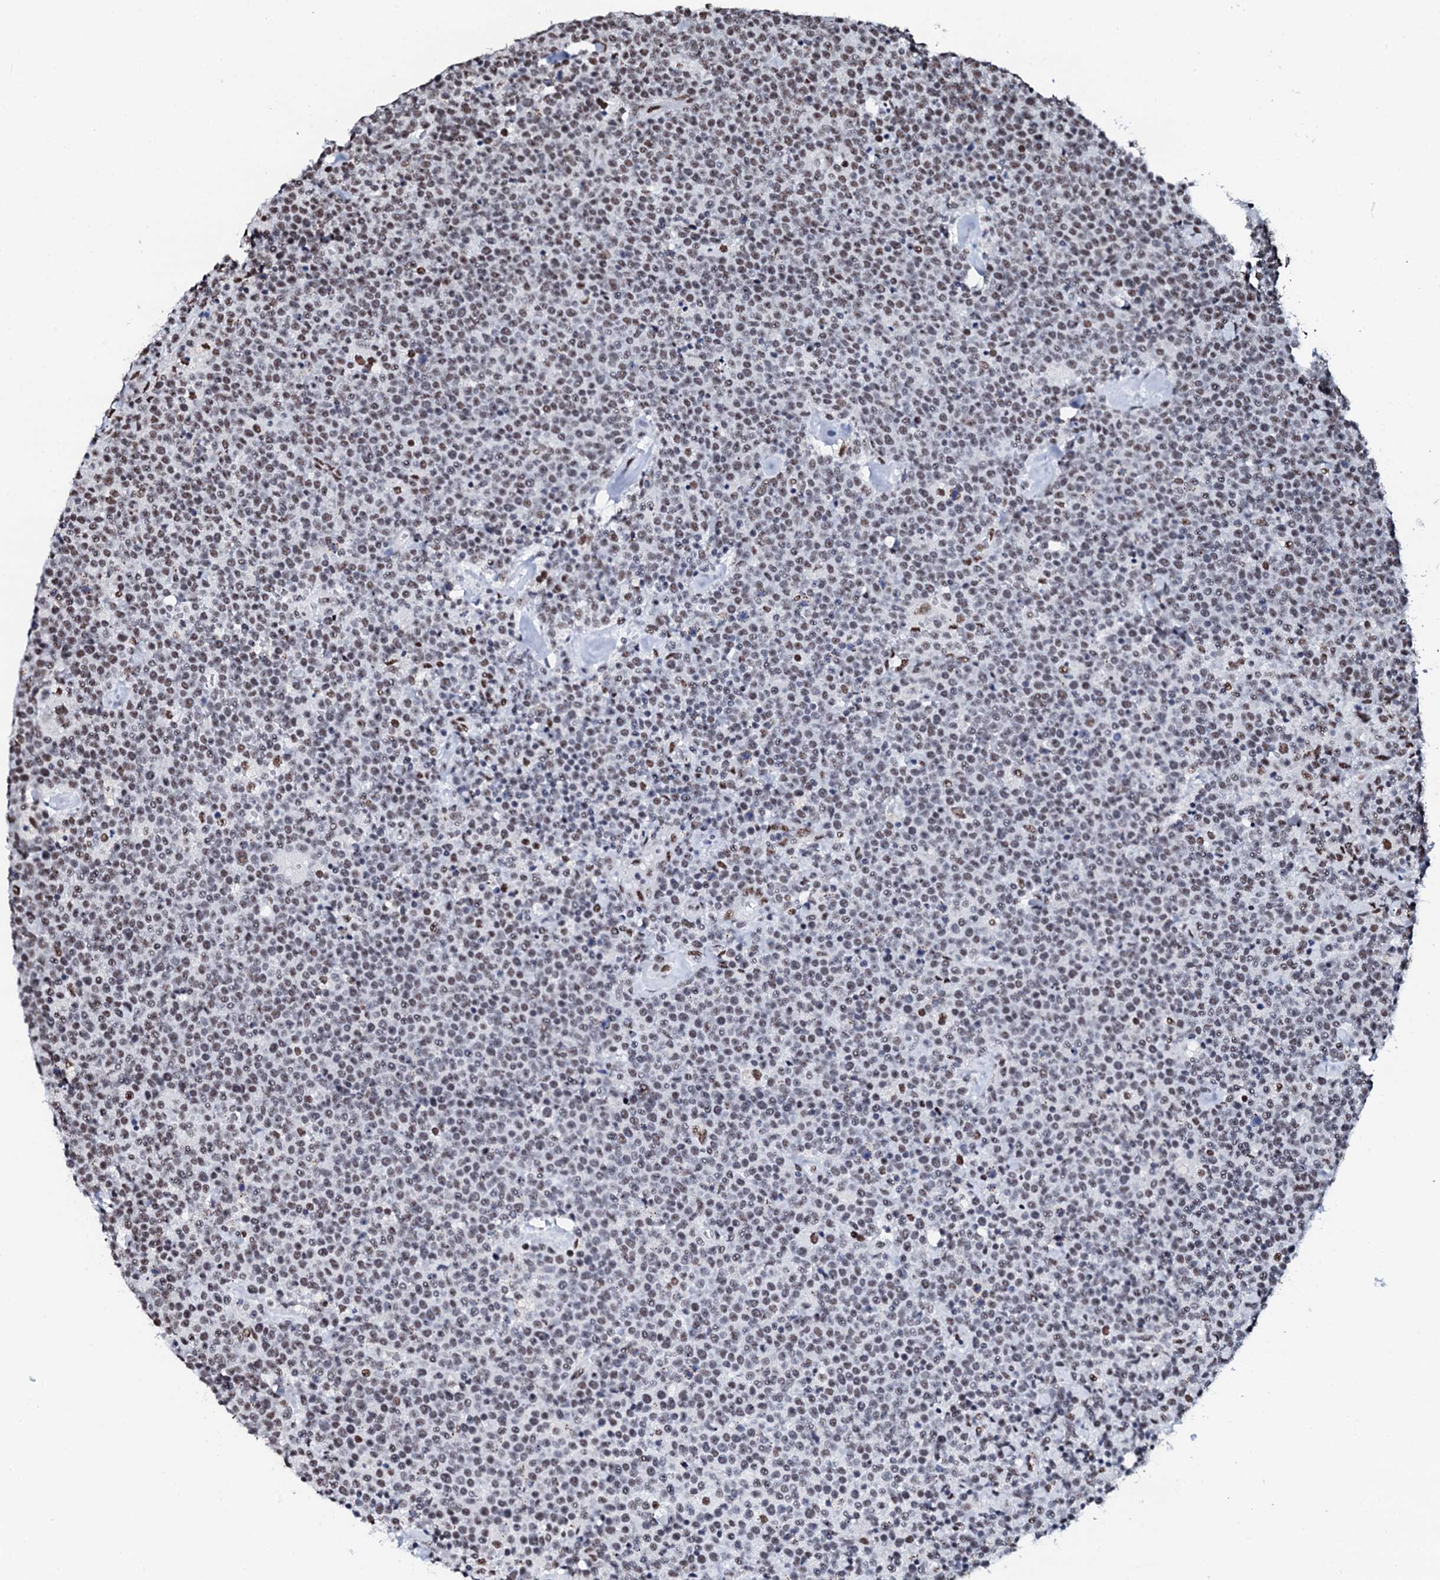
{"staining": {"intensity": "moderate", "quantity": "25%-75%", "location": "nuclear"}, "tissue": "lymphoma", "cell_type": "Tumor cells", "image_type": "cancer", "snomed": [{"axis": "morphology", "description": "Malignant lymphoma, non-Hodgkin's type, High grade"}, {"axis": "topography", "description": "Lymph node"}], "caption": "Immunohistochemistry (IHC) photomicrograph of malignant lymphoma, non-Hodgkin's type (high-grade) stained for a protein (brown), which exhibits medium levels of moderate nuclear staining in about 25%-75% of tumor cells.", "gene": "NKAPD1", "patient": {"sex": "male", "age": 61}}